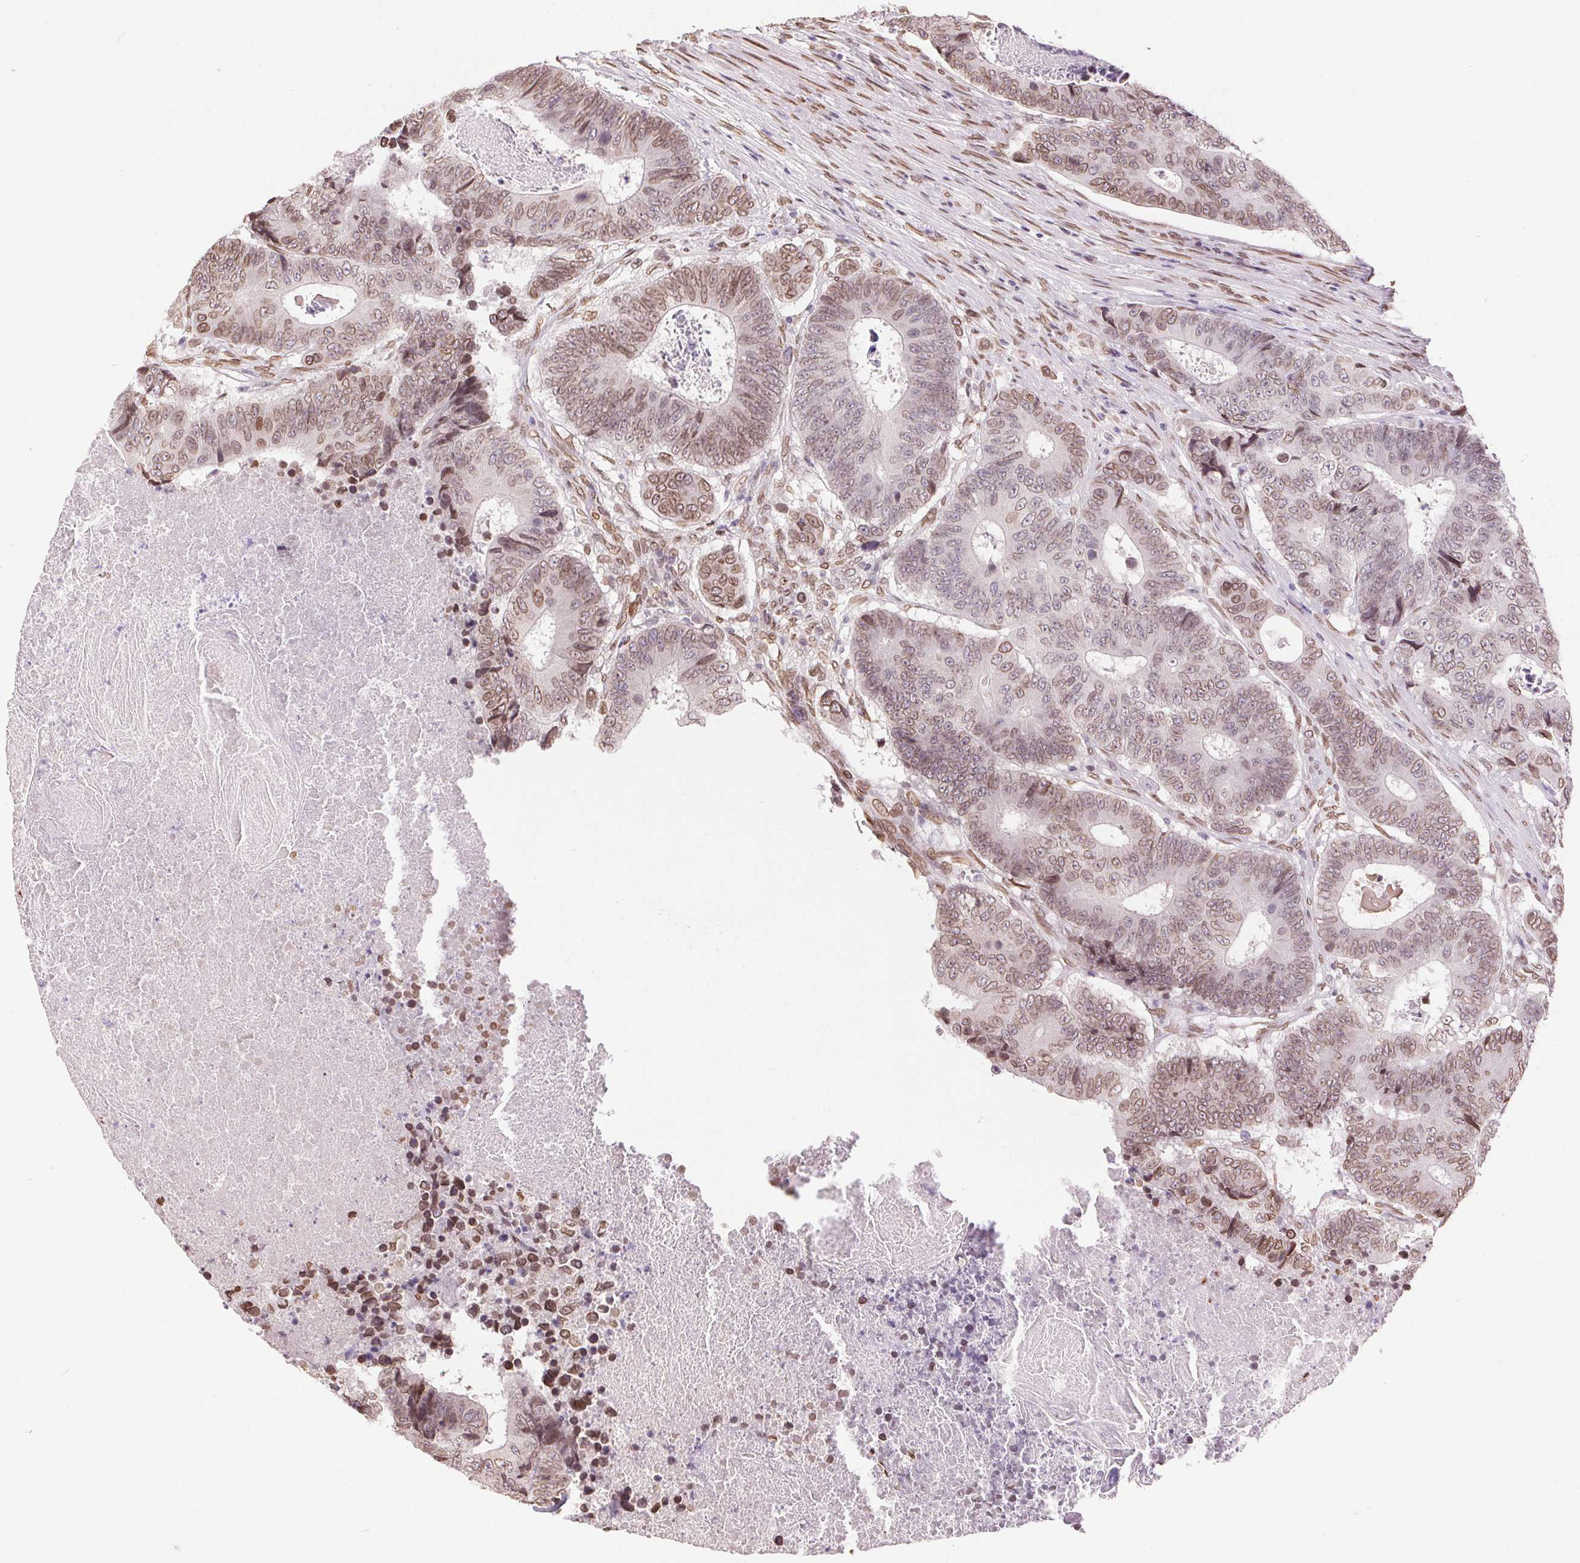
{"staining": {"intensity": "weak", "quantity": ">75%", "location": "nuclear"}, "tissue": "colorectal cancer", "cell_type": "Tumor cells", "image_type": "cancer", "snomed": [{"axis": "morphology", "description": "Adenocarcinoma, NOS"}, {"axis": "topography", "description": "Colon"}], "caption": "Protein analysis of colorectal adenocarcinoma tissue shows weak nuclear expression in about >75% of tumor cells.", "gene": "TMEM175", "patient": {"sex": "female", "age": 48}}